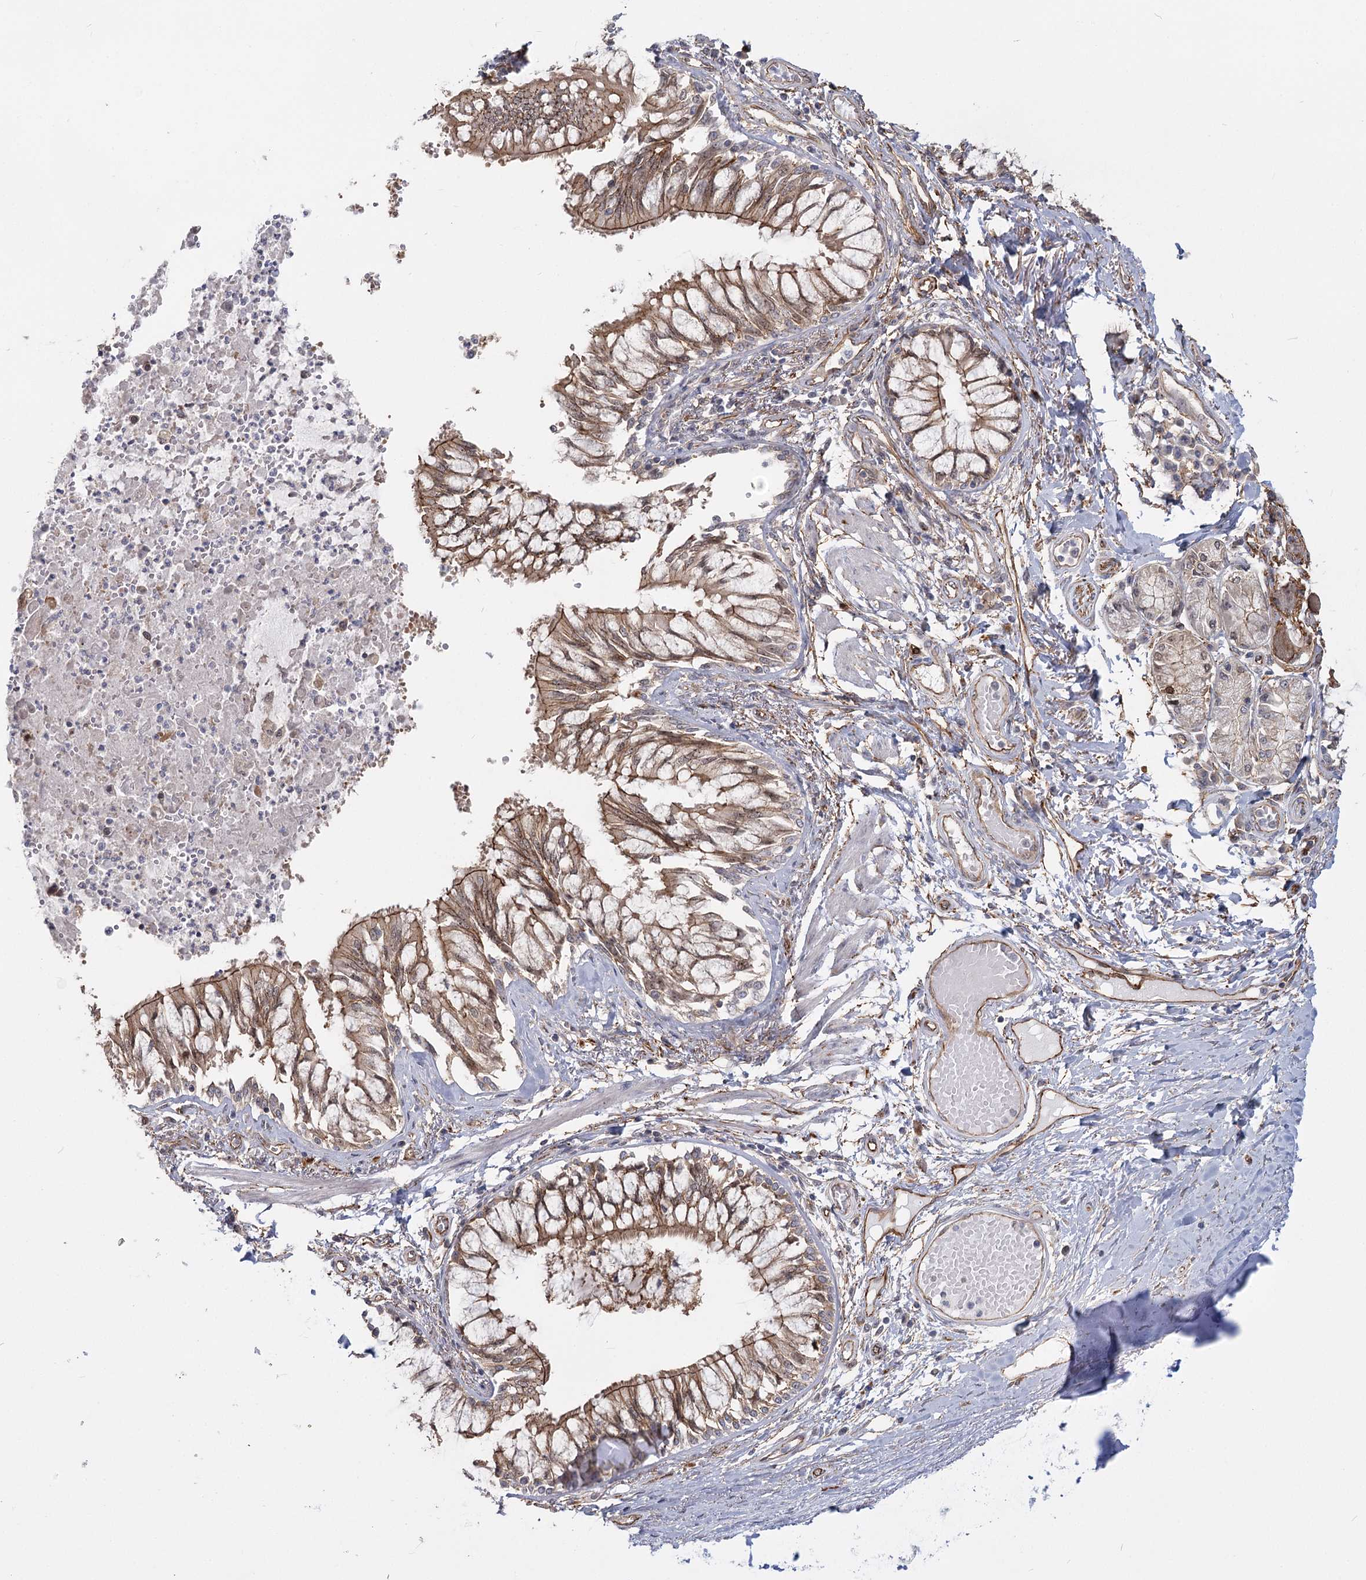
{"staining": {"intensity": "moderate", "quantity": ">75%", "location": "cytoplasmic/membranous"}, "tissue": "bronchus", "cell_type": "Respiratory epithelial cells", "image_type": "normal", "snomed": [{"axis": "morphology", "description": "Normal tissue, NOS"}, {"axis": "topography", "description": "Cartilage tissue"}, {"axis": "topography", "description": "Bronchus"}, {"axis": "topography", "description": "Lung"}], "caption": "Moderate cytoplasmic/membranous staining for a protein is appreciated in approximately >75% of respiratory epithelial cells of normal bronchus using IHC.", "gene": "RPP14", "patient": {"sex": "female", "age": 49}}